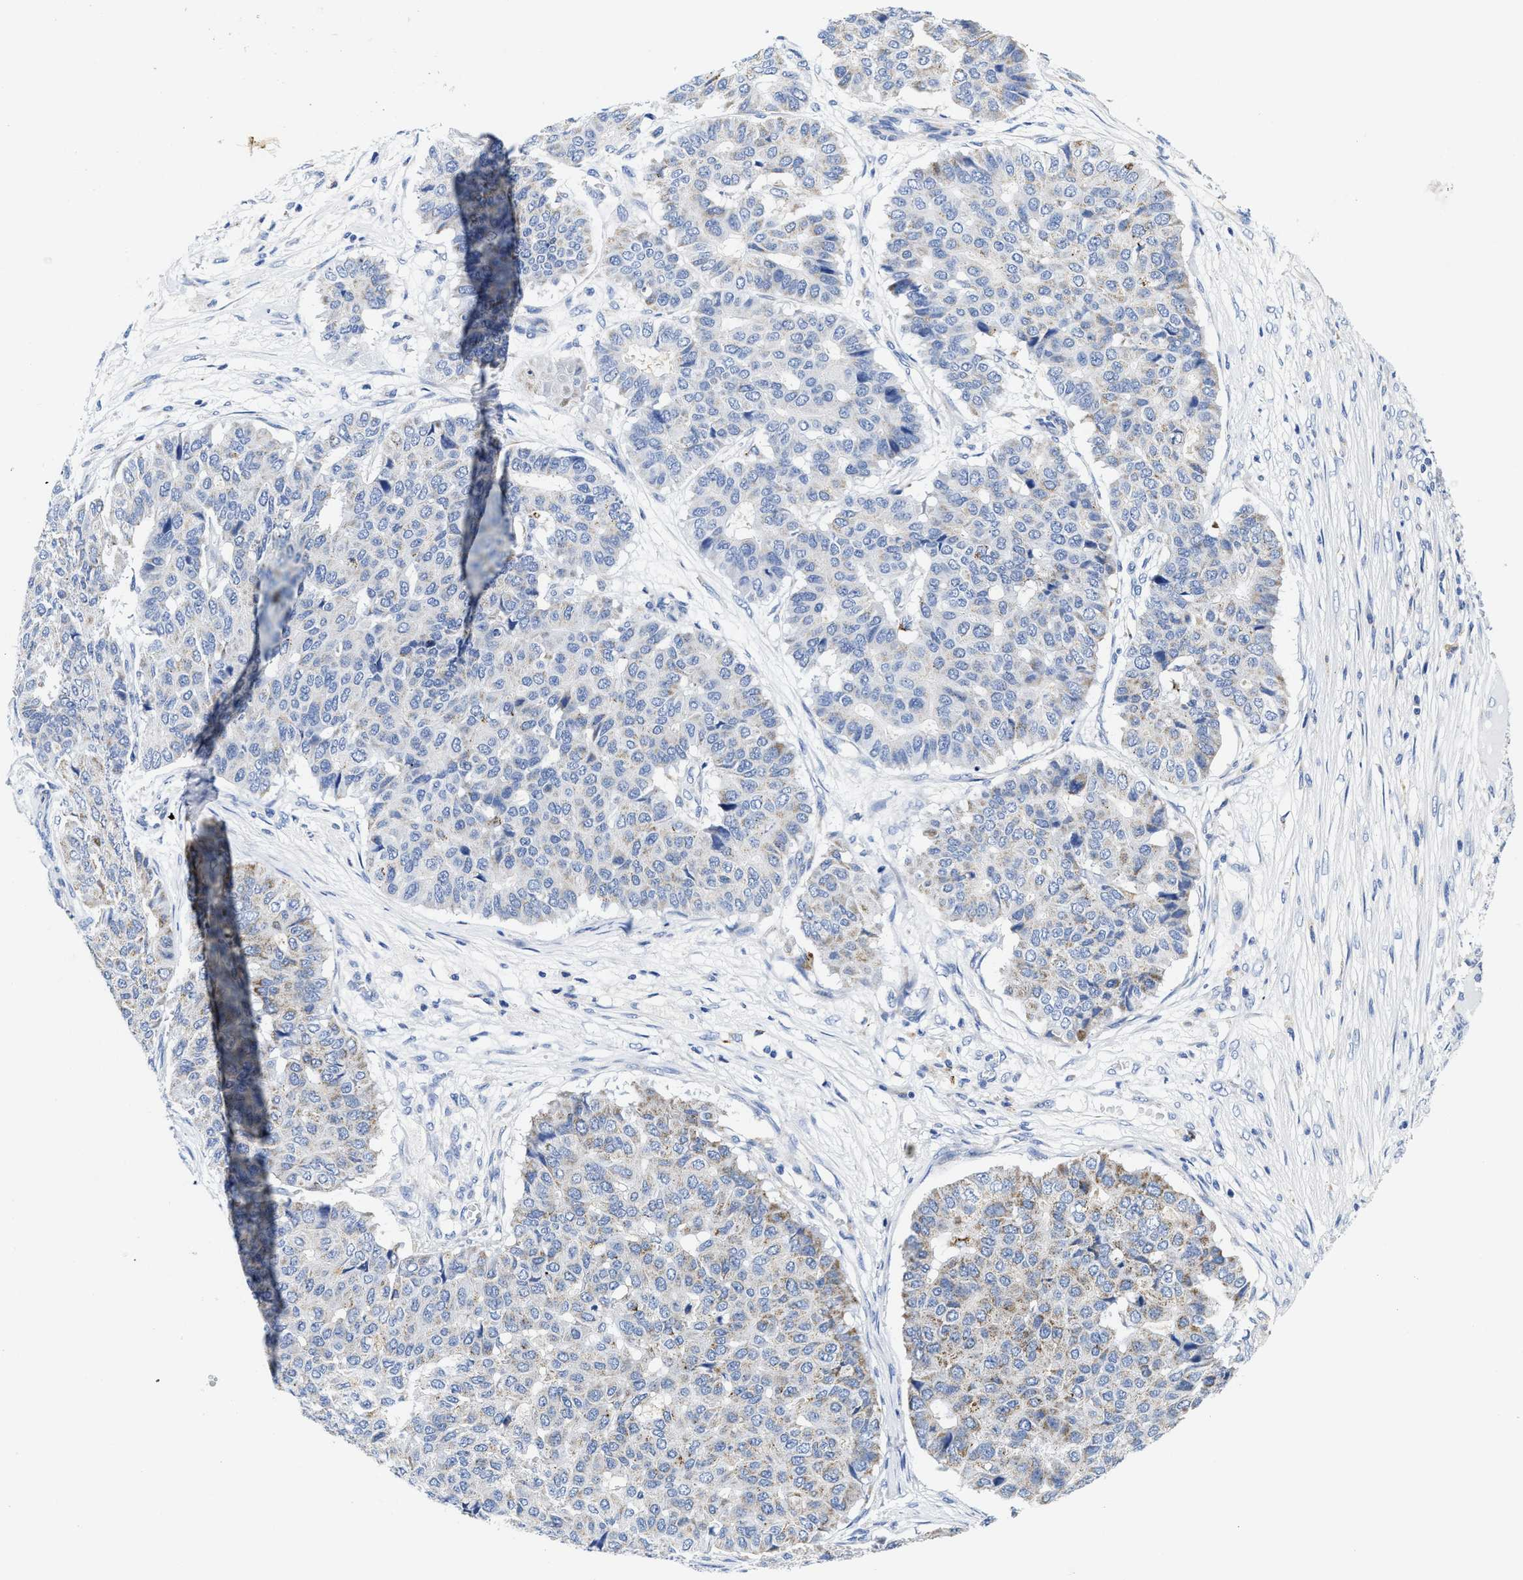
{"staining": {"intensity": "weak", "quantity": "<25%", "location": "cytoplasmic/membranous"}, "tissue": "pancreatic cancer", "cell_type": "Tumor cells", "image_type": "cancer", "snomed": [{"axis": "morphology", "description": "Adenocarcinoma, NOS"}, {"axis": "topography", "description": "Pancreas"}], "caption": "There is no significant positivity in tumor cells of pancreatic cancer.", "gene": "TBRG4", "patient": {"sex": "male", "age": 50}}